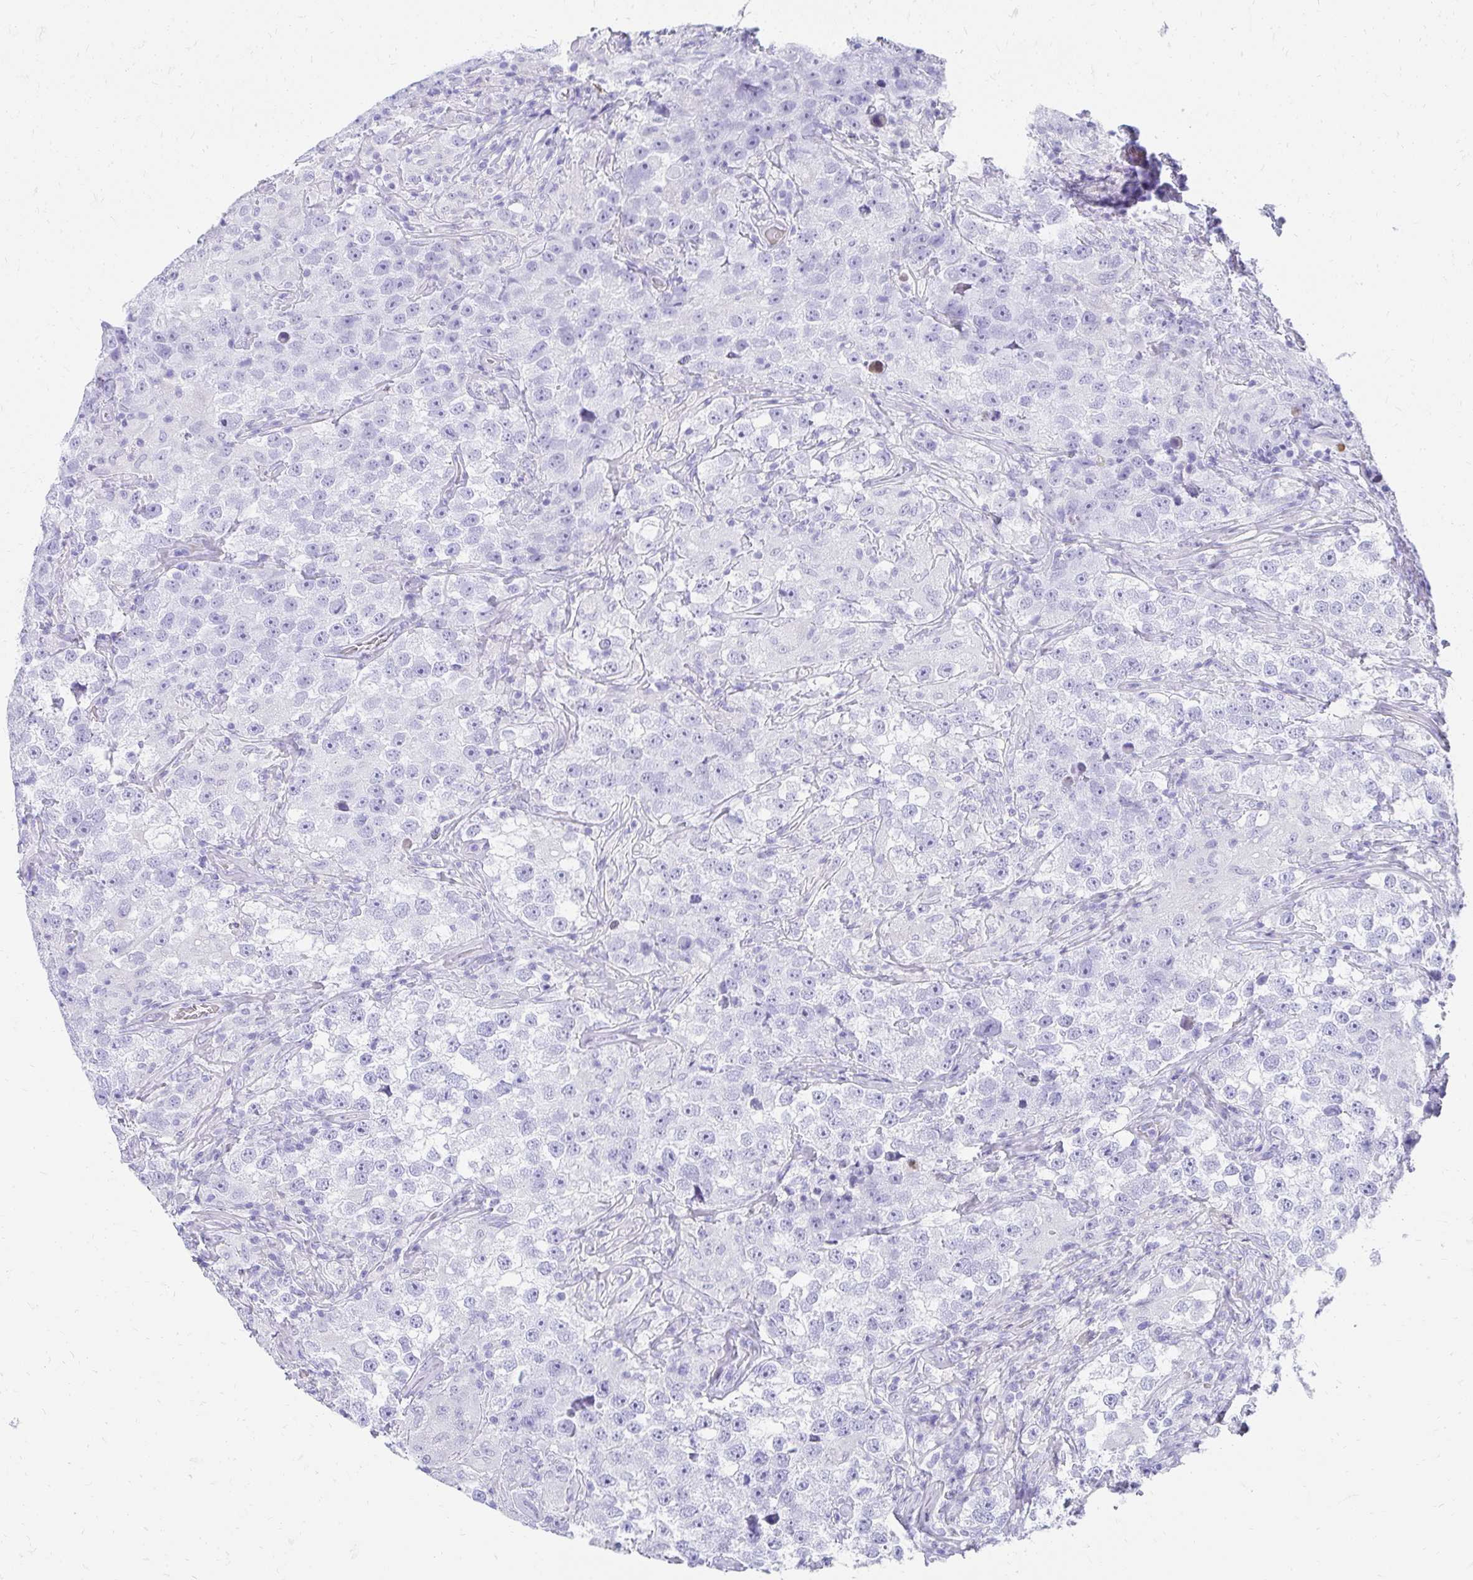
{"staining": {"intensity": "negative", "quantity": "none", "location": "none"}, "tissue": "testis cancer", "cell_type": "Tumor cells", "image_type": "cancer", "snomed": [{"axis": "morphology", "description": "Seminoma, NOS"}, {"axis": "topography", "description": "Testis"}], "caption": "A high-resolution micrograph shows immunohistochemistry (IHC) staining of testis cancer (seminoma), which displays no significant positivity in tumor cells.", "gene": "TNNT1", "patient": {"sex": "male", "age": 46}}